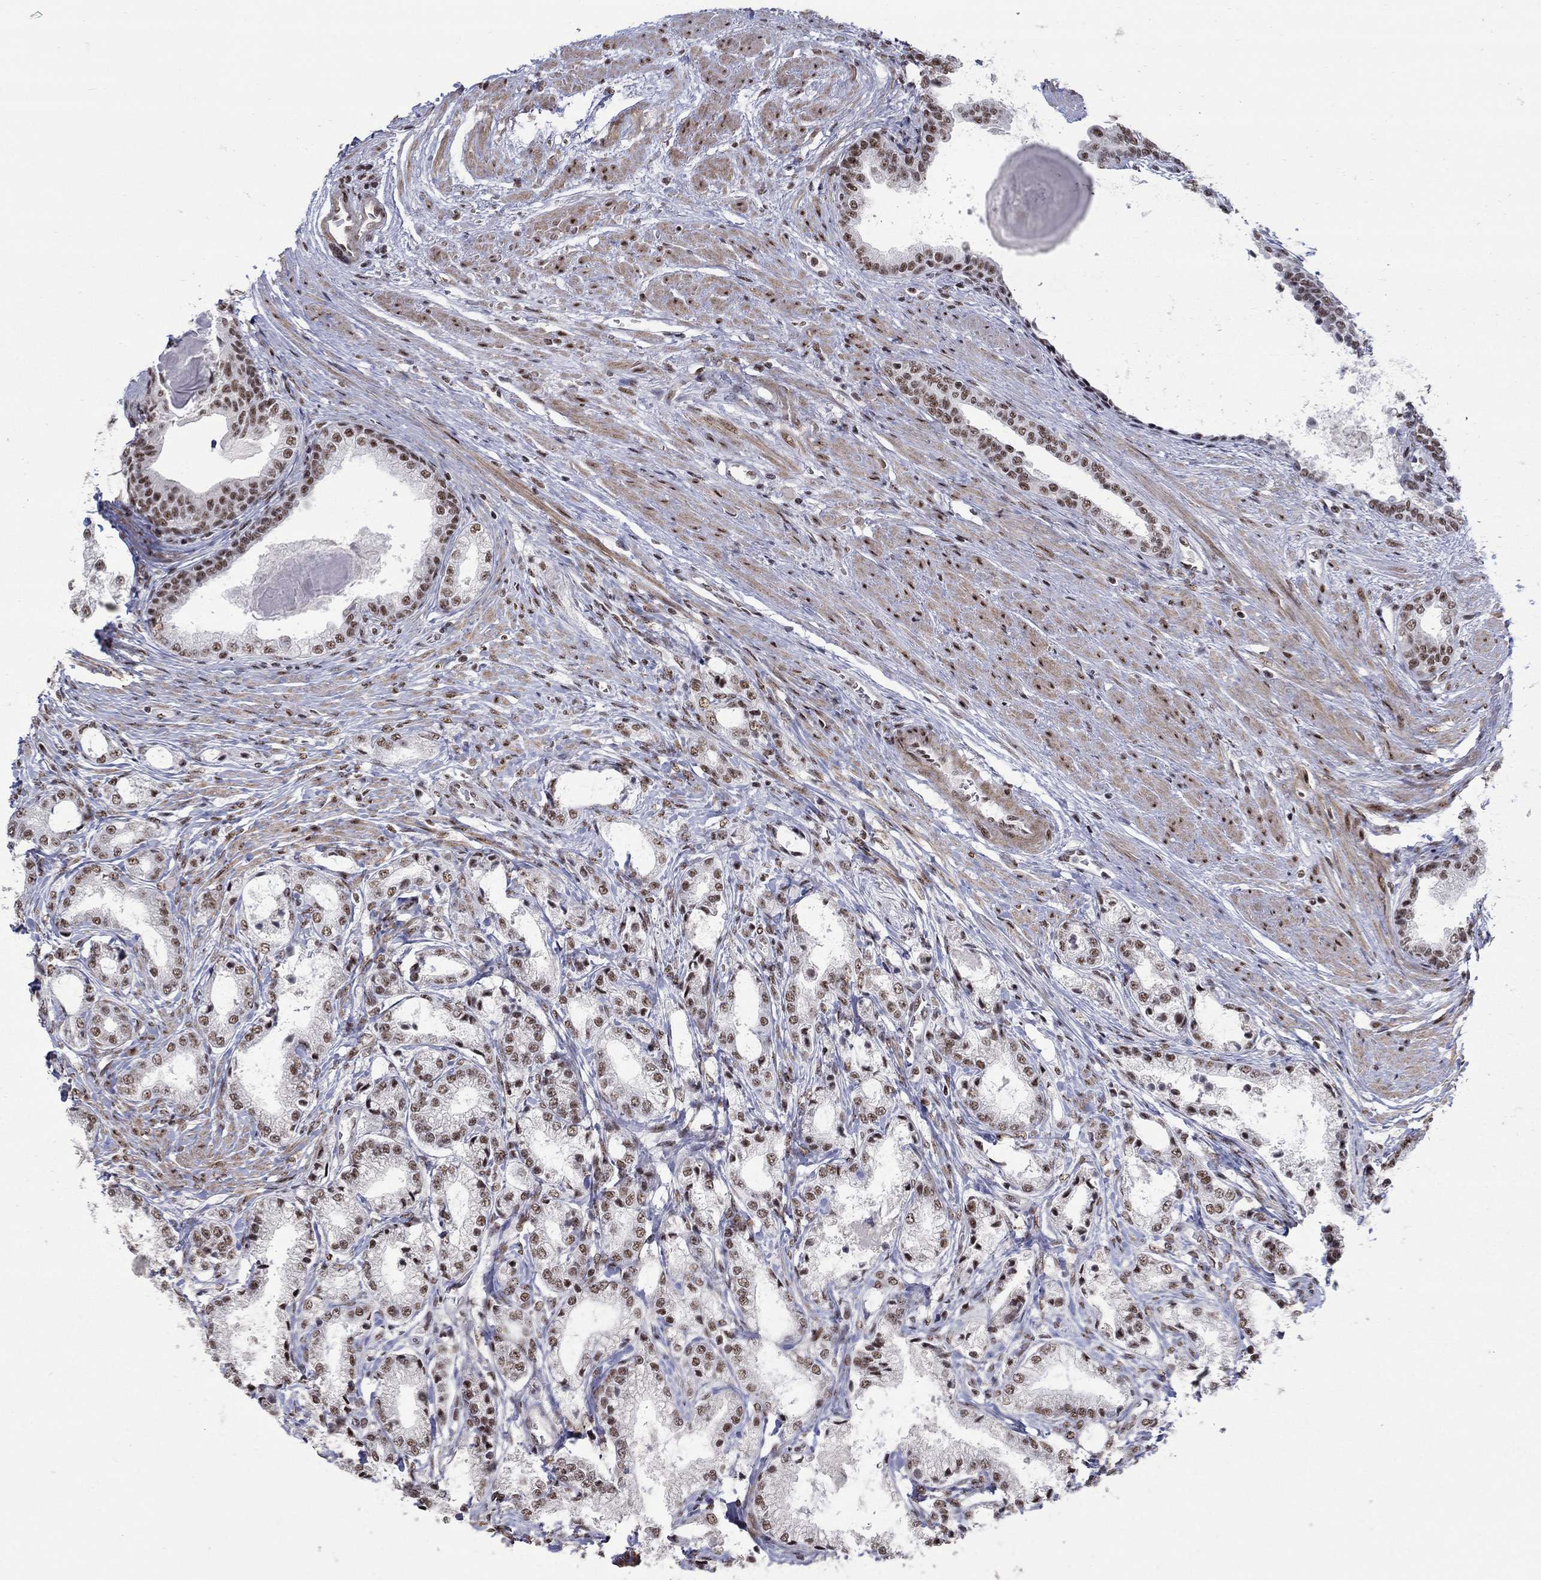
{"staining": {"intensity": "weak", "quantity": ">75%", "location": "nuclear"}, "tissue": "prostate cancer", "cell_type": "Tumor cells", "image_type": "cancer", "snomed": [{"axis": "morphology", "description": "Adenocarcinoma, NOS"}, {"axis": "topography", "description": "Prostate and seminal vesicle, NOS"}, {"axis": "topography", "description": "Prostate"}], "caption": "Human prostate cancer stained with a protein marker demonstrates weak staining in tumor cells.", "gene": "PNISR", "patient": {"sex": "male", "age": 62}}